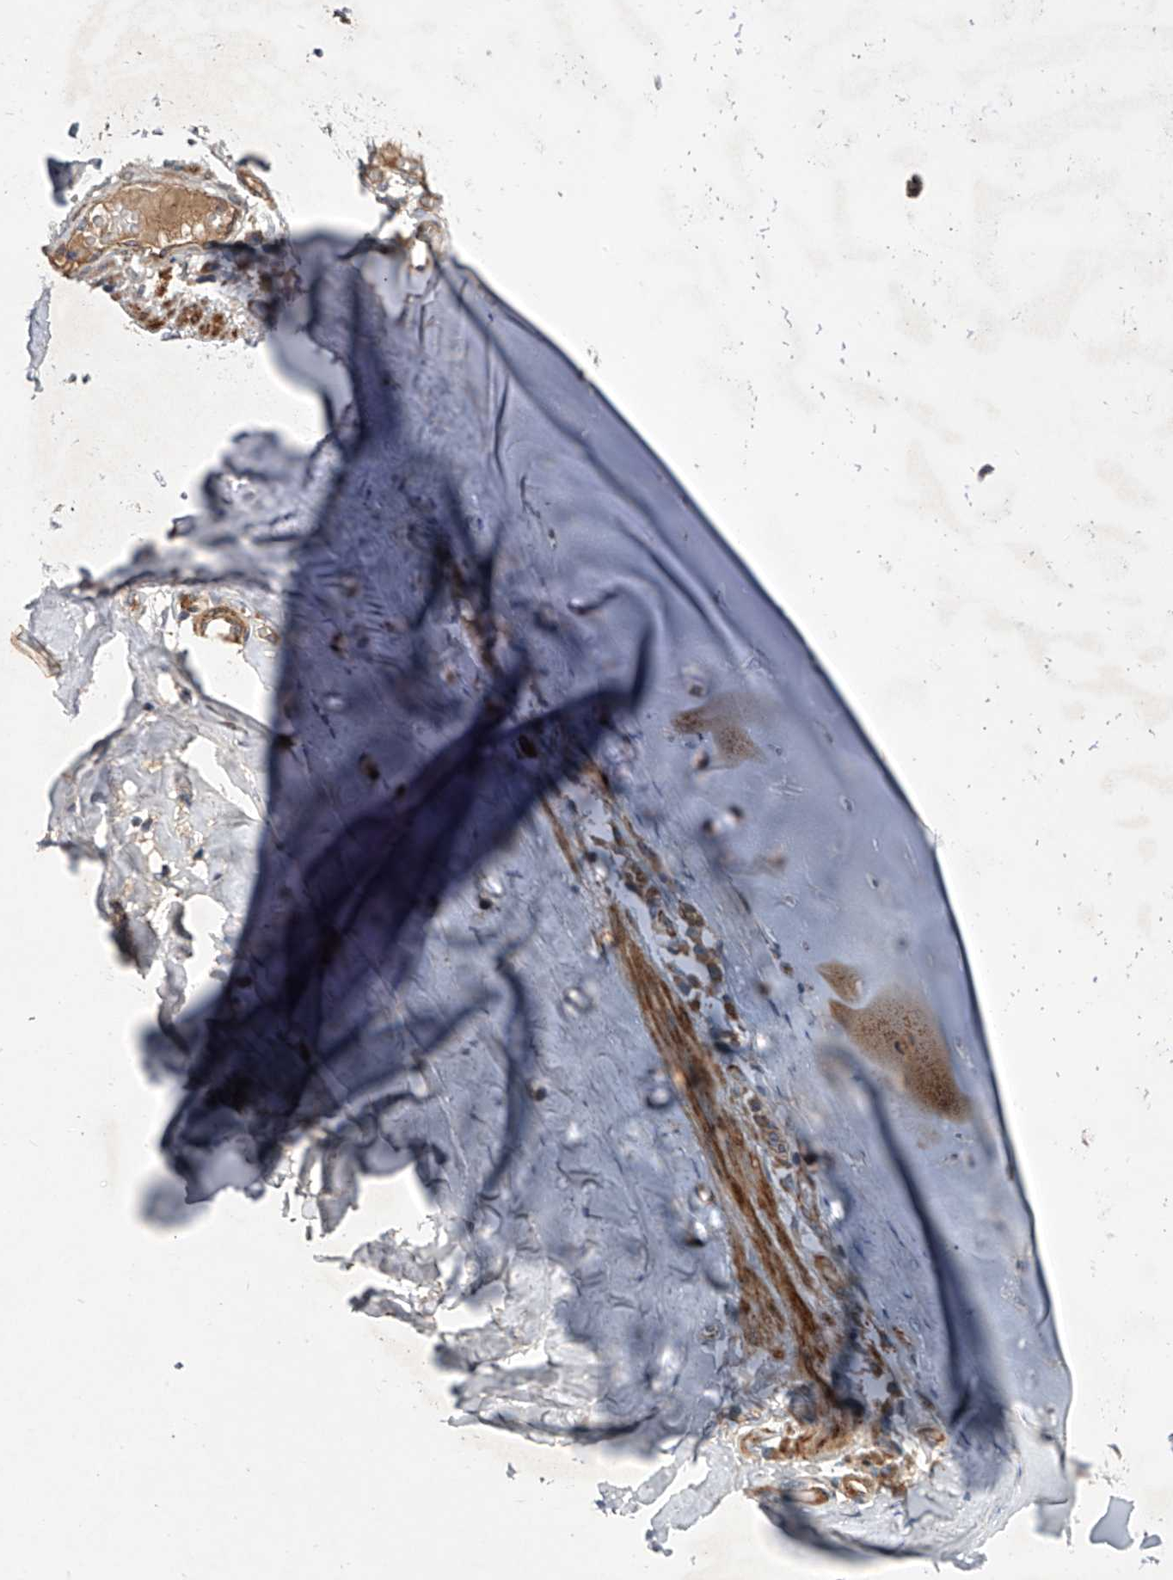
{"staining": {"intensity": "moderate", "quantity": ">75%", "location": "cytoplasmic/membranous"}, "tissue": "adipose tissue", "cell_type": "Adipocytes", "image_type": "normal", "snomed": [{"axis": "morphology", "description": "Normal tissue, NOS"}, {"axis": "morphology", "description": "Basal cell carcinoma"}, {"axis": "topography", "description": "Cartilage tissue"}, {"axis": "topography", "description": "Nasopharynx"}, {"axis": "topography", "description": "Oral tissue"}], "caption": "A medium amount of moderate cytoplasmic/membranous positivity is present in about >75% of adipocytes in normal adipose tissue.", "gene": "USP47", "patient": {"sex": "female", "age": 77}}